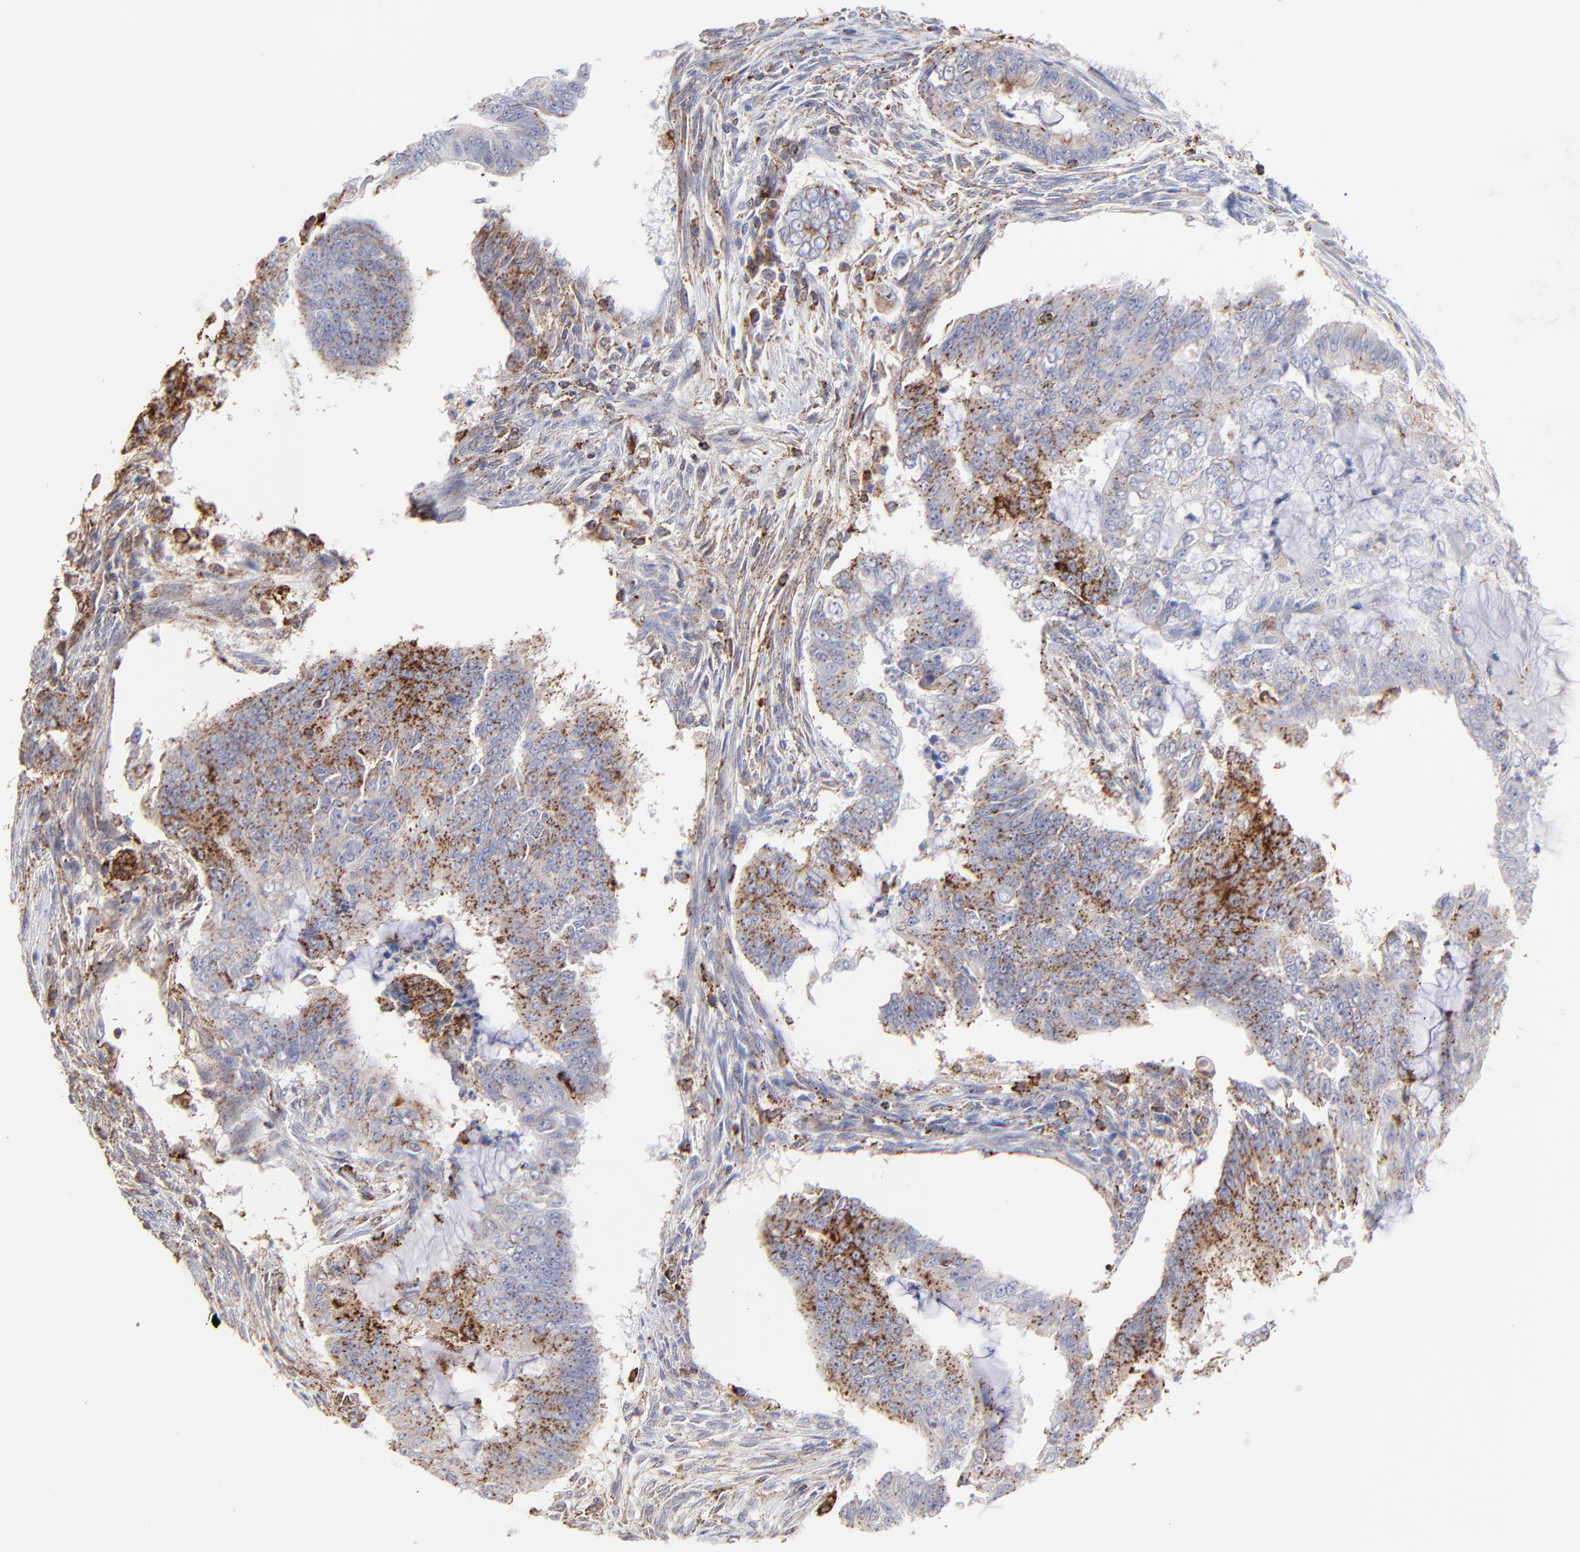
{"staining": {"intensity": "moderate", "quantity": ">75%", "location": "cytoplasmic/membranous"}, "tissue": "endometrial cancer", "cell_type": "Tumor cells", "image_type": "cancer", "snomed": [{"axis": "morphology", "description": "Adenocarcinoma, NOS"}, {"axis": "topography", "description": "Endometrium"}], "caption": "Endometrial cancer stained for a protein (brown) displays moderate cytoplasmic/membranous positive staining in about >75% of tumor cells.", "gene": "COX8C", "patient": {"sex": "female", "age": 75}}